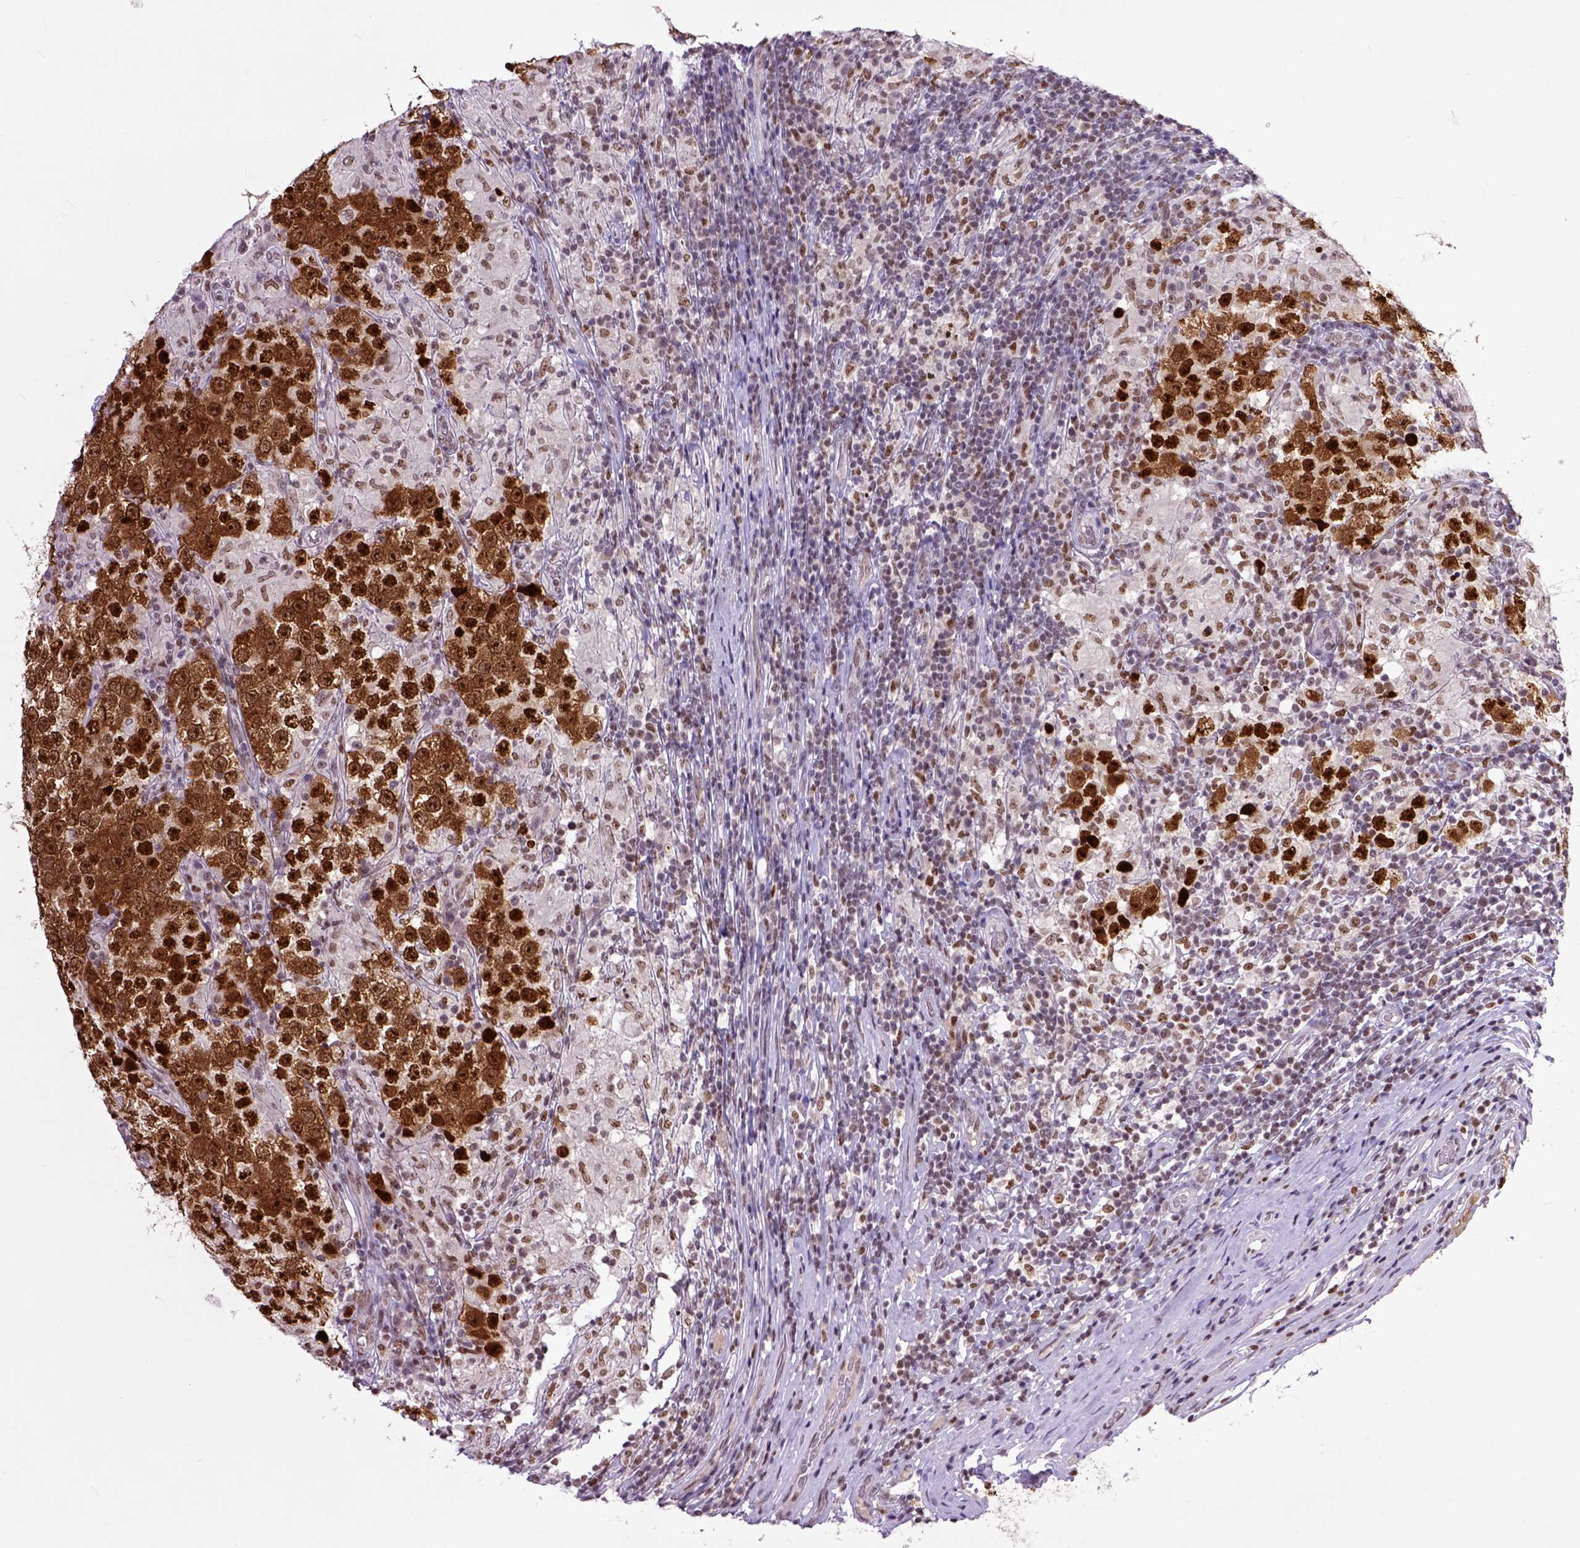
{"staining": {"intensity": "moderate", "quantity": ">75%", "location": "cytoplasmic/membranous,nuclear"}, "tissue": "testis cancer", "cell_type": "Tumor cells", "image_type": "cancer", "snomed": [{"axis": "morphology", "description": "Seminoma, NOS"}, {"axis": "morphology", "description": "Carcinoma, Embryonal, NOS"}, {"axis": "topography", "description": "Testis"}], "caption": "Approximately >75% of tumor cells in human testis seminoma reveal moderate cytoplasmic/membranous and nuclear protein staining as visualized by brown immunohistochemical staining.", "gene": "RCC2", "patient": {"sex": "male", "age": 41}}